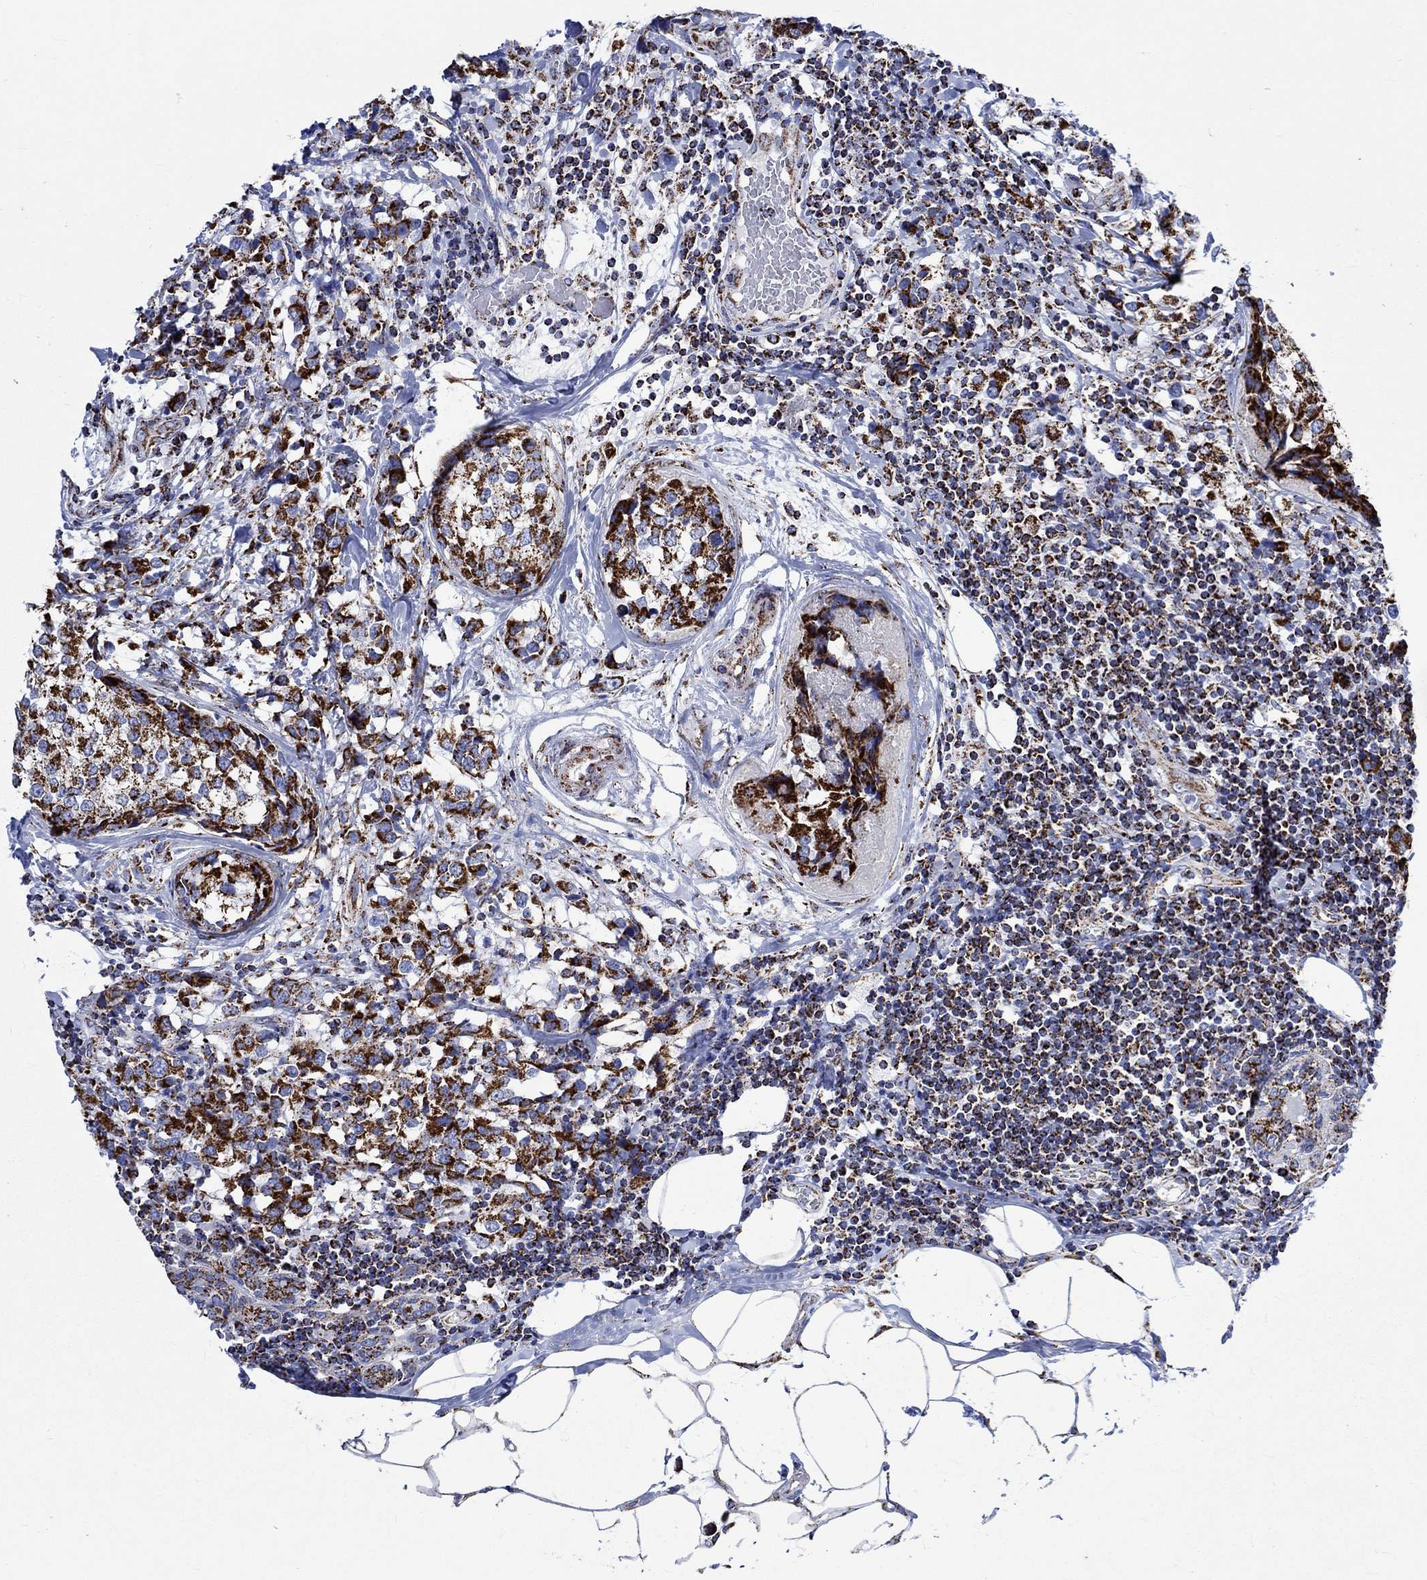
{"staining": {"intensity": "strong", "quantity": ">75%", "location": "cytoplasmic/membranous"}, "tissue": "breast cancer", "cell_type": "Tumor cells", "image_type": "cancer", "snomed": [{"axis": "morphology", "description": "Lobular carcinoma"}, {"axis": "topography", "description": "Breast"}], "caption": "Immunohistochemistry (IHC) of breast cancer exhibits high levels of strong cytoplasmic/membranous expression in about >75% of tumor cells.", "gene": "RCE1", "patient": {"sex": "female", "age": 59}}